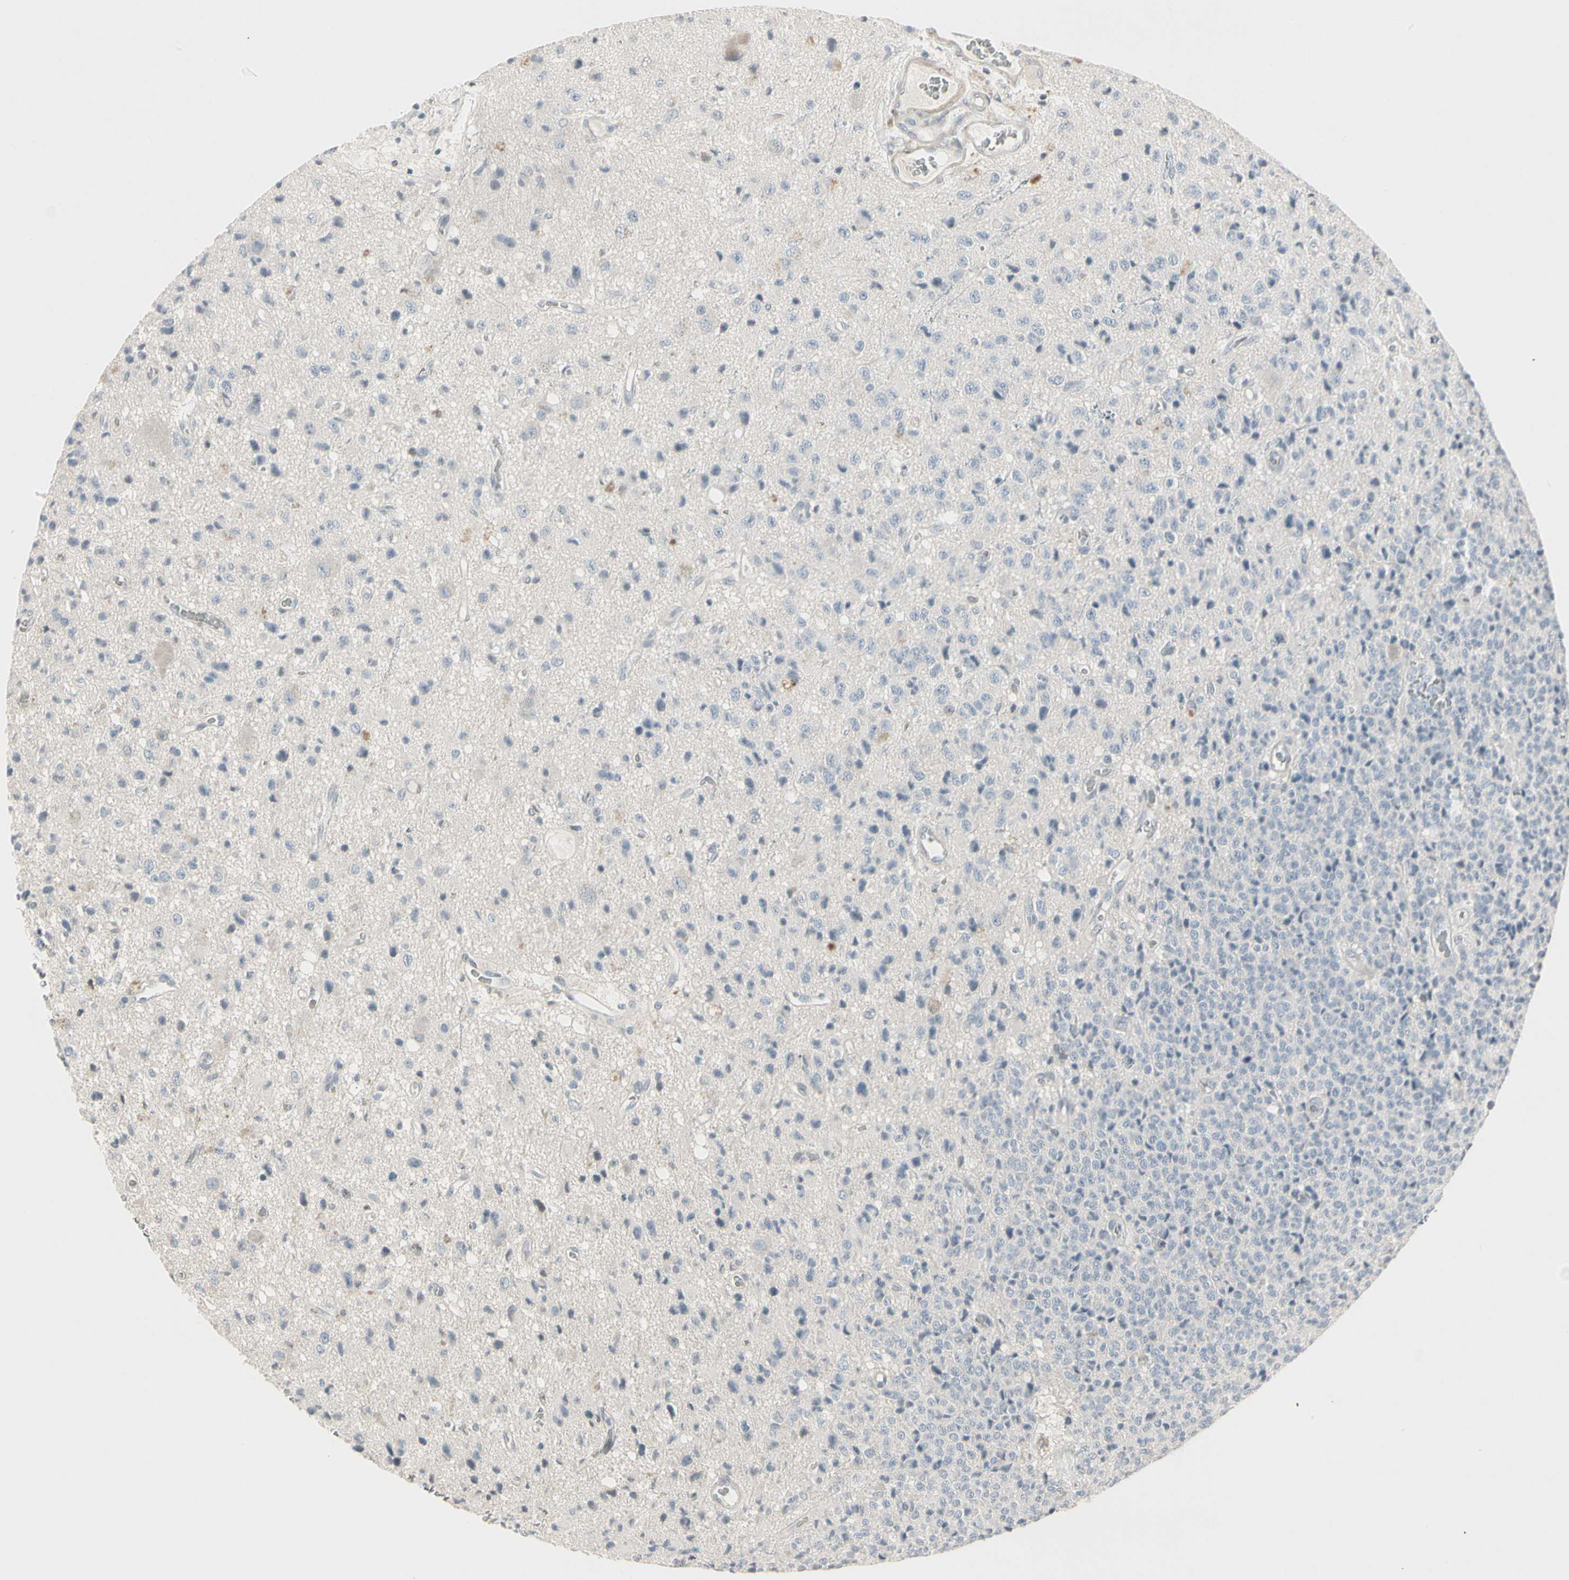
{"staining": {"intensity": "negative", "quantity": "none", "location": "none"}, "tissue": "glioma", "cell_type": "Tumor cells", "image_type": "cancer", "snomed": [{"axis": "morphology", "description": "Glioma, malignant, High grade"}, {"axis": "topography", "description": "pancreas cauda"}], "caption": "A photomicrograph of malignant glioma (high-grade) stained for a protein shows no brown staining in tumor cells. (IHC, brightfield microscopy, high magnification).", "gene": "DMPK", "patient": {"sex": "male", "age": 60}}